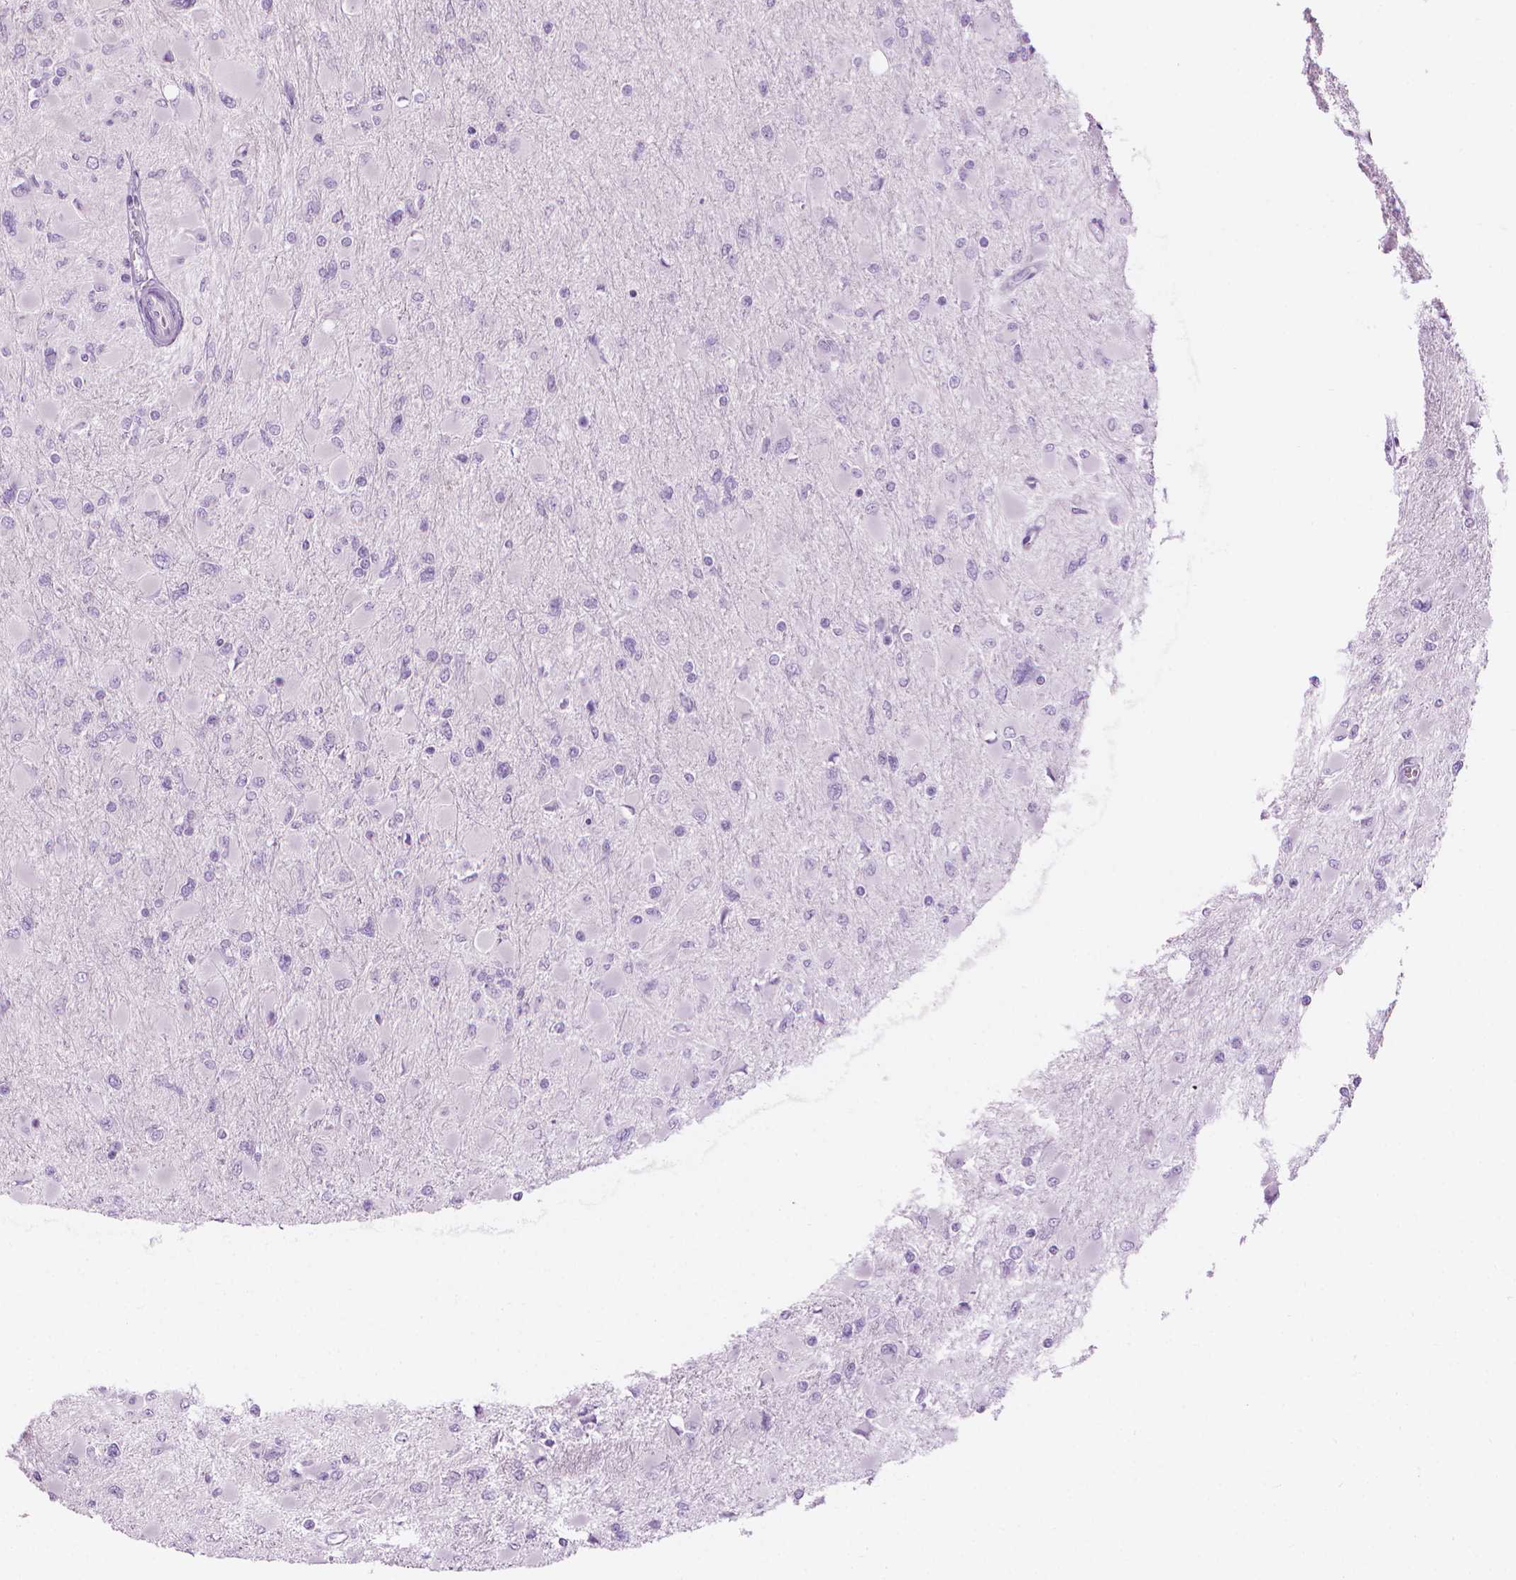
{"staining": {"intensity": "negative", "quantity": "none", "location": "none"}, "tissue": "glioma", "cell_type": "Tumor cells", "image_type": "cancer", "snomed": [{"axis": "morphology", "description": "Glioma, malignant, High grade"}, {"axis": "topography", "description": "Cerebral cortex"}], "caption": "The immunohistochemistry (IHC) photomicrograph has no significant expression in tumor cells of malignant glioma (high-grade) tissue.", "gene": "SHMT1", "patient": {"sex": "female", "age": 36}}